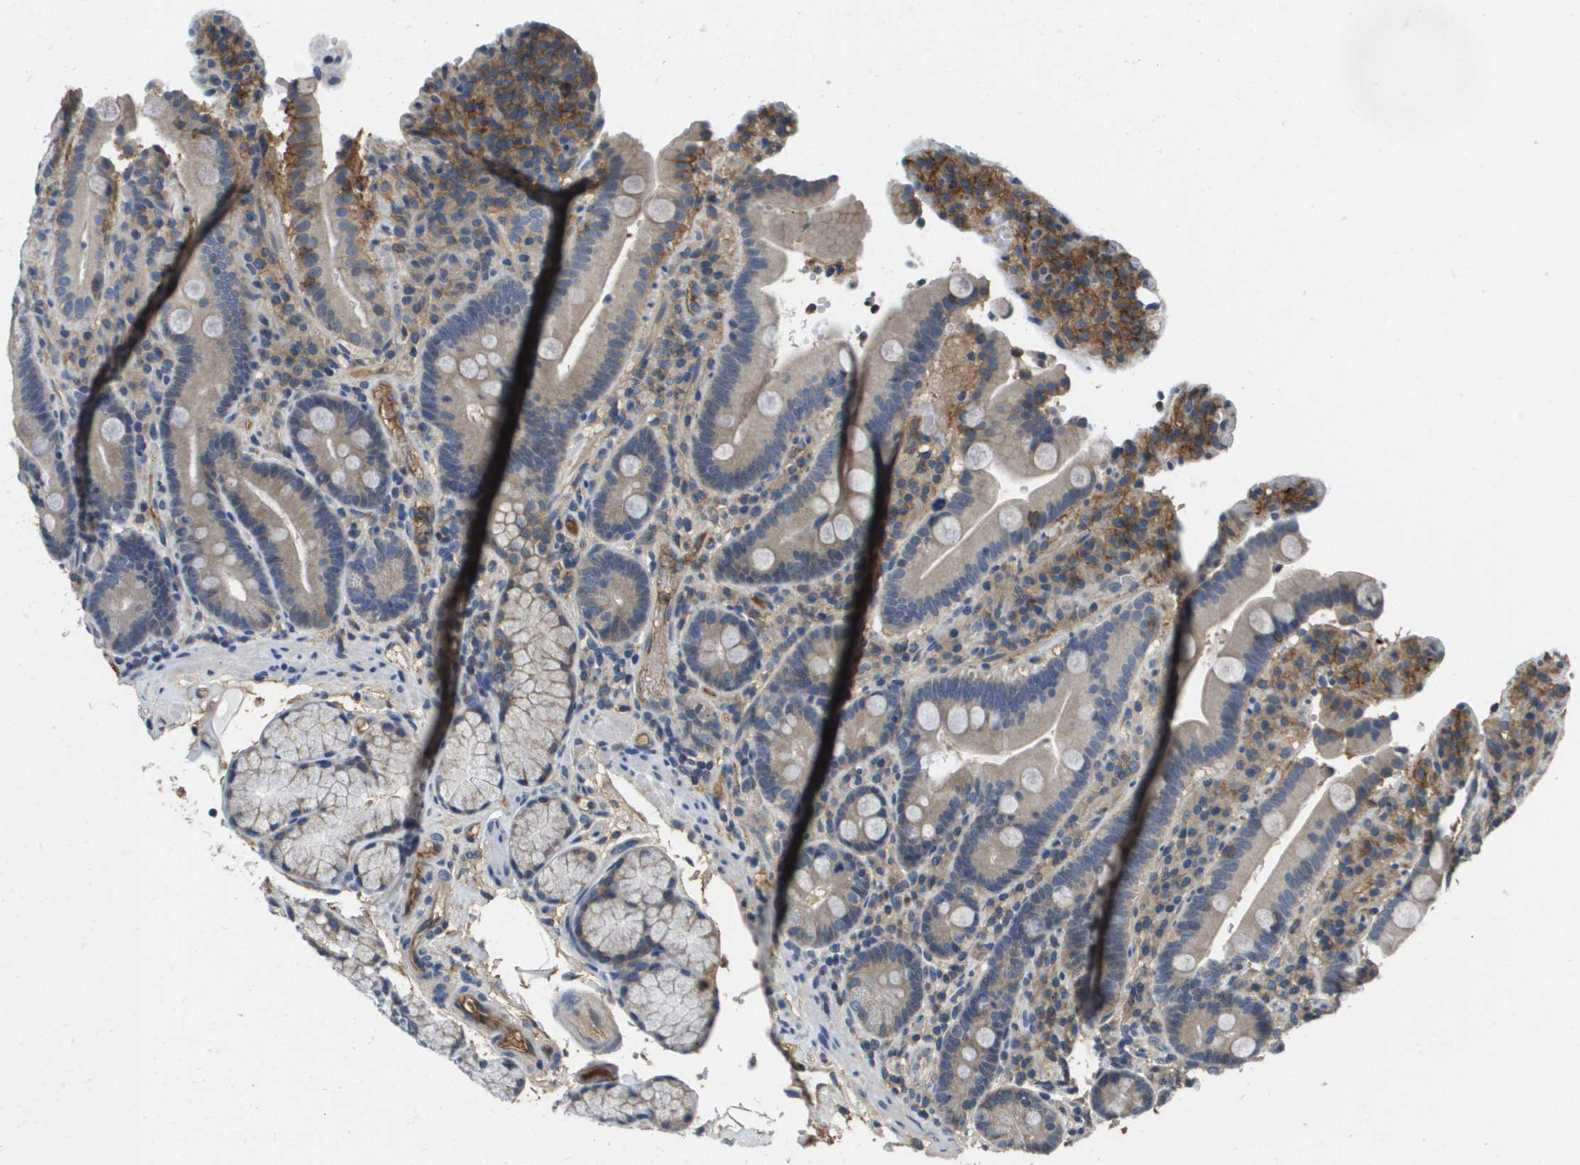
{"staining": {"intensity": "moderate", "quantity": "<25%", "location": "cytoplasmic/membranous"}, "tissue": "duodenum", "cell_type": "Glandular cells", "image_type": "normal", "snomed": [{"axis": "morphology", "description": "Normal tissue, NOS"}, {"axis": "topography", "description": "Small intestine, NOS"}], "caption": "Normal duodenum reveals moderate cytoplasmic/membranous positivity in about <25% of glandular cells, visualized by immunohistochemistry.", "gene": "SLC16A3", "patient": {"sex": "female", "age": 71}}